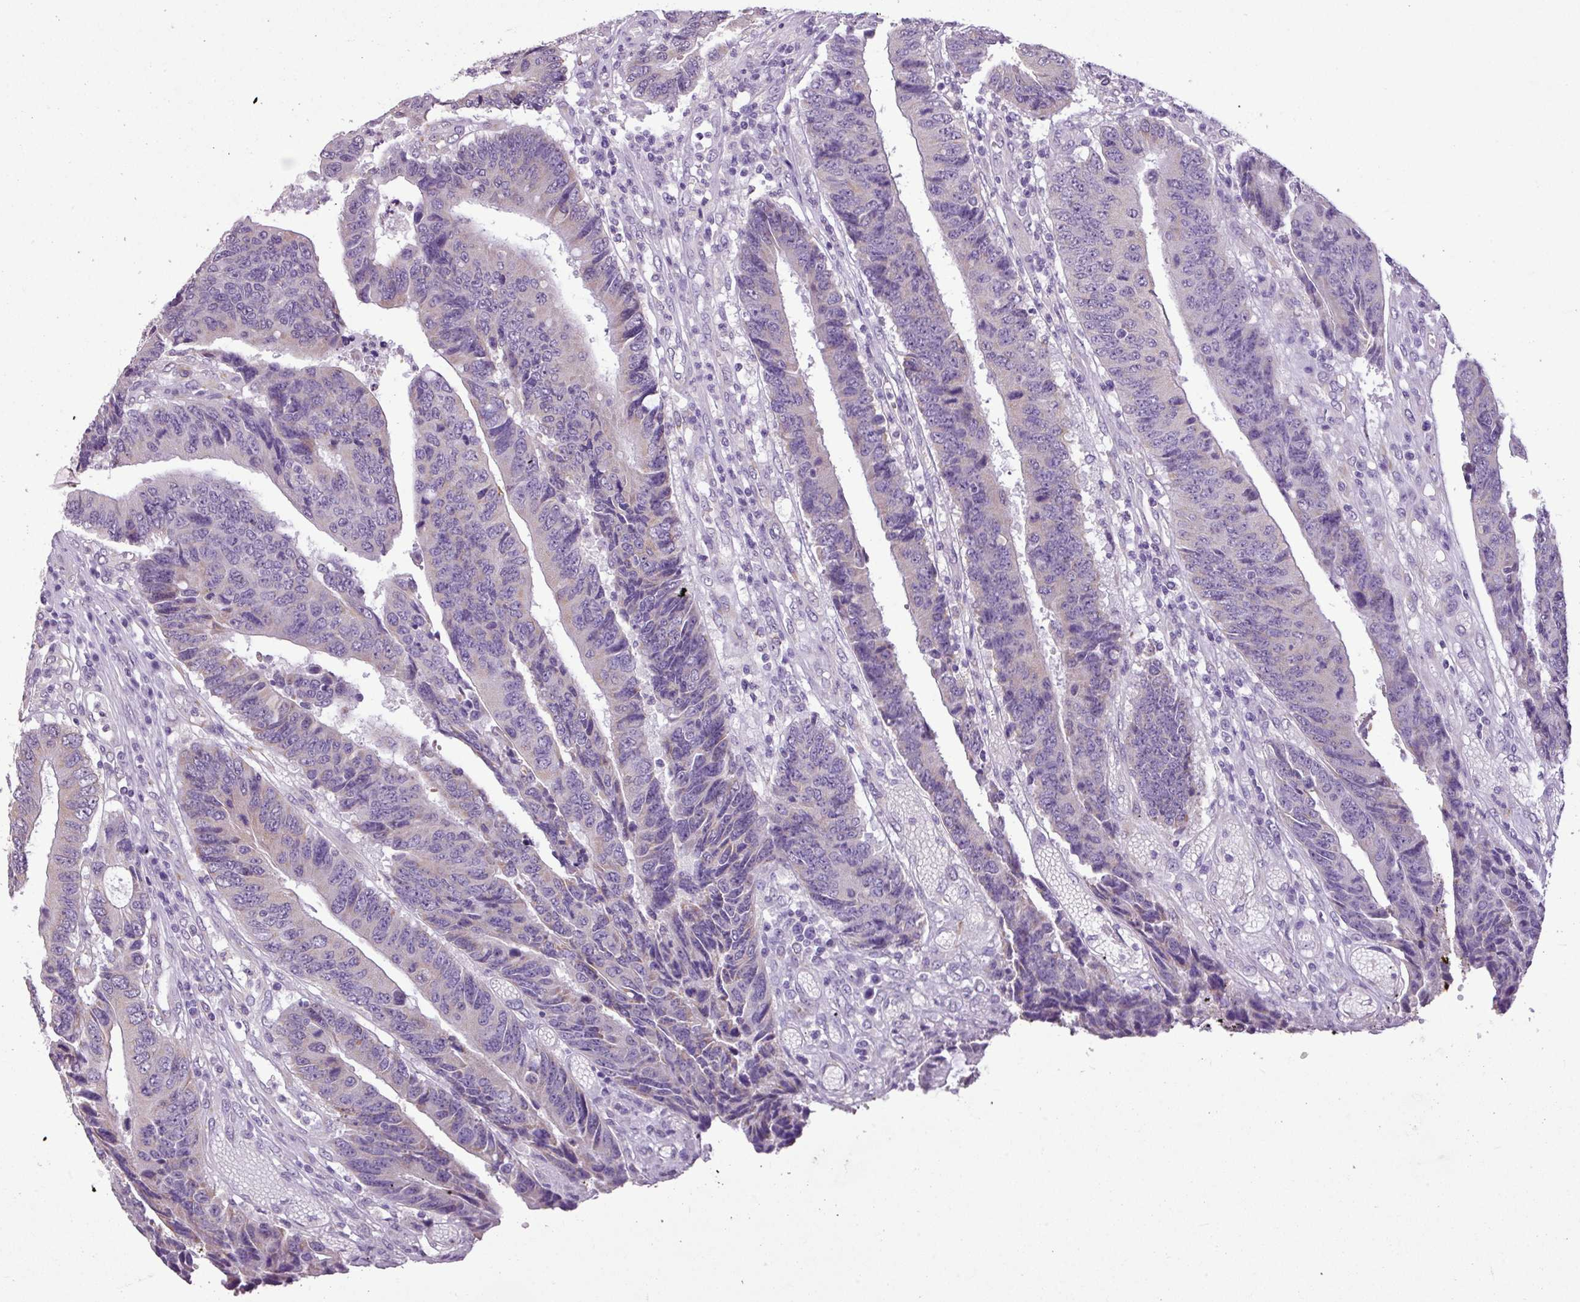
{"staining": {"intensity": "negative", "quantity": "none", "location": "none"}, "tissue": "colorectal cancer", "cell_type": "Tumor cells", "image_type": "cancer", "snomed": [{"axis": "morphology", "description": "Adenocarcinoma, NOS"}, {"axis": "topography", "description": "Rectum"}], "caption": "This is a image of IHC staining of colorectal adenocarcinoma, which shows no expression in tumor cells.", "gene": "ALDH2", "patient": {"sex": "male", "age": 84}}